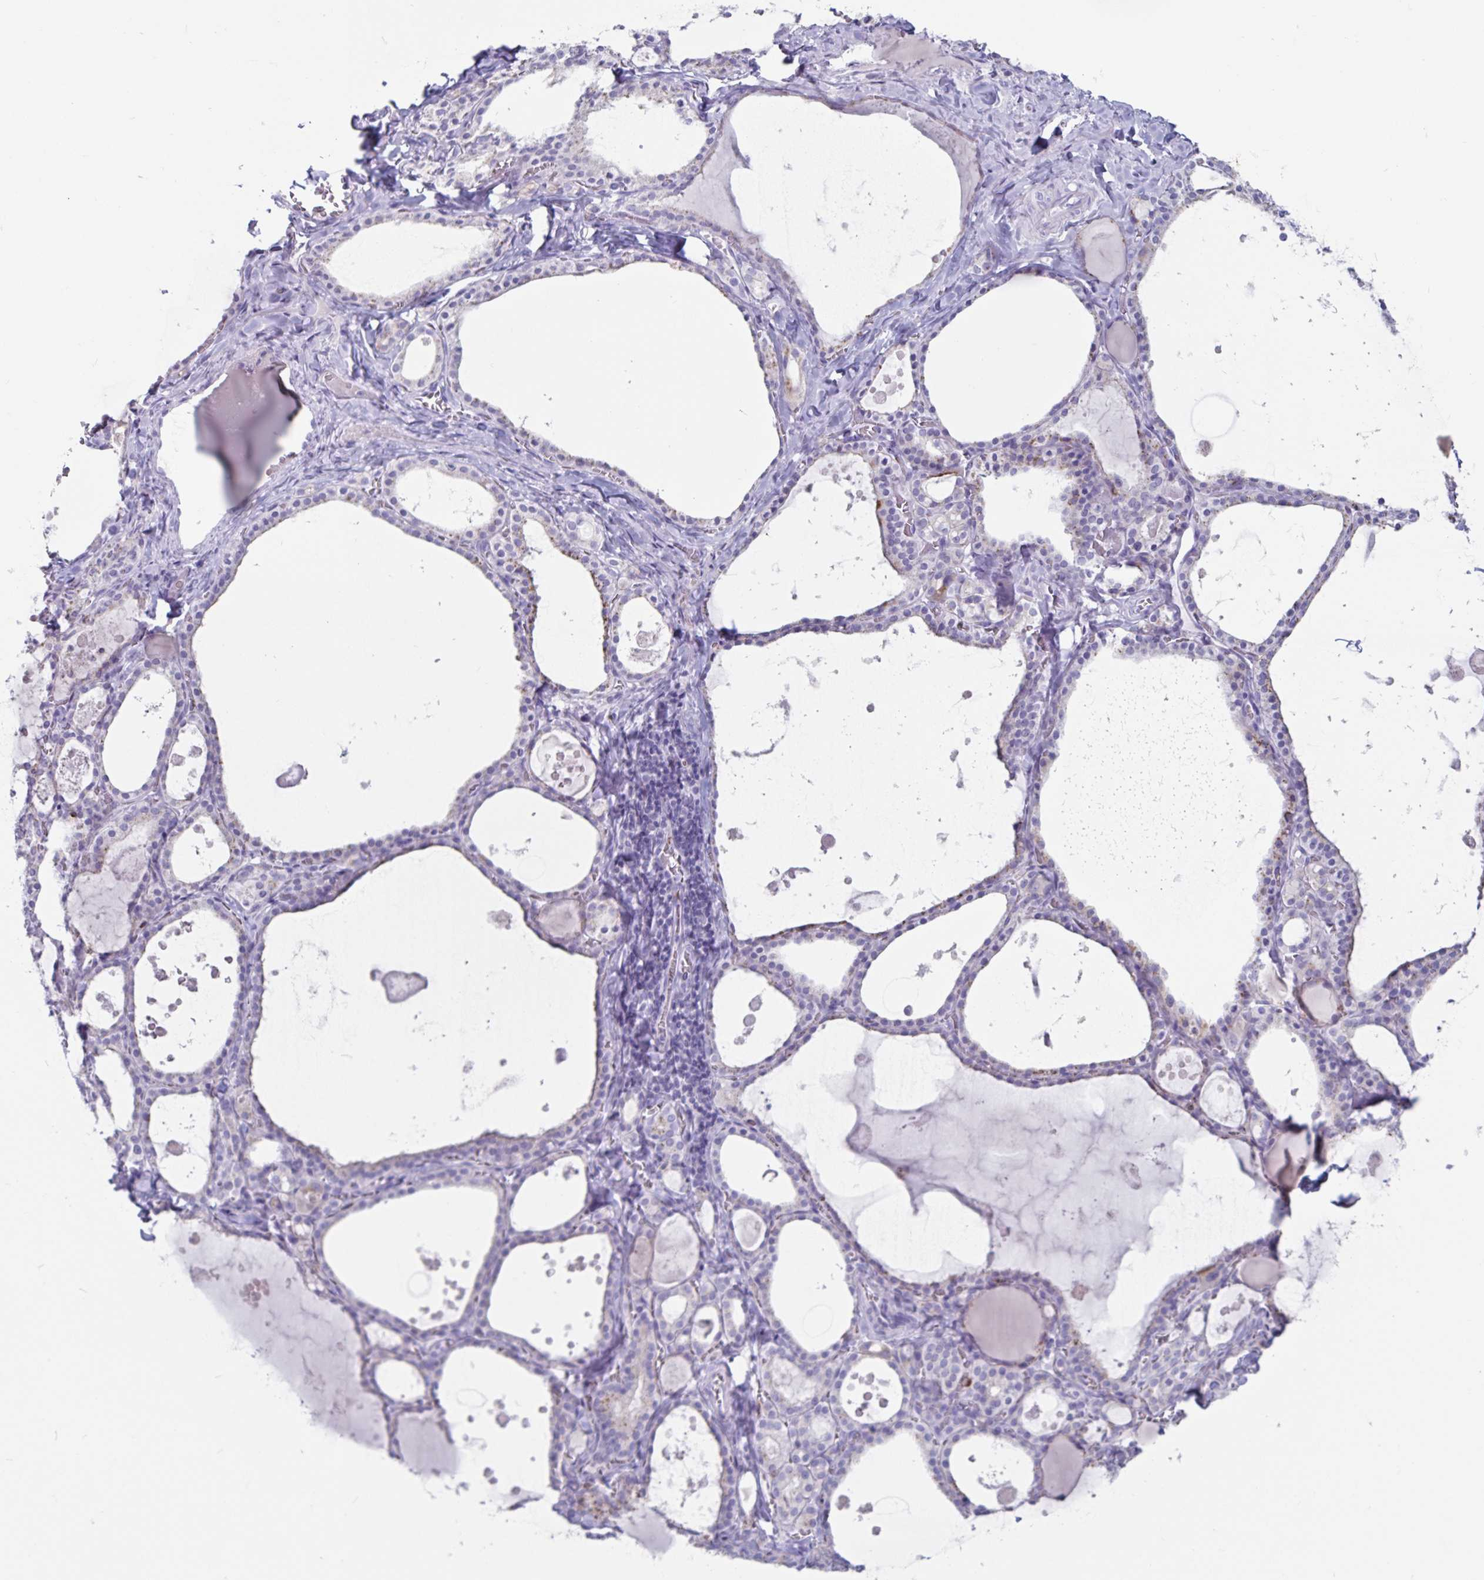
{"staining": {"intensity": "negative", "quantity": "none", "location": "none"}, "tissue": "thyroid gland", "cell_type": "Glandular cells", "image_type": "normal", "snomed": [{"axis": "morphology", "description": "Normal tissue, NOS"}, {"axis": "topography", "description": "Thyroid gland"}], "caption": "Thyroid gland was stained to show a protein in brown. There is no significant expression in glandular cells. The staining was performed using DAB (3,3'-diaminobenzidine) to visualize the protein expression in brown, while the nuclei were stained in blue with hematoxylin (Magnification: 20x).", "gene": "GNLY", "patient": {"sex": "male", "age": 56}}